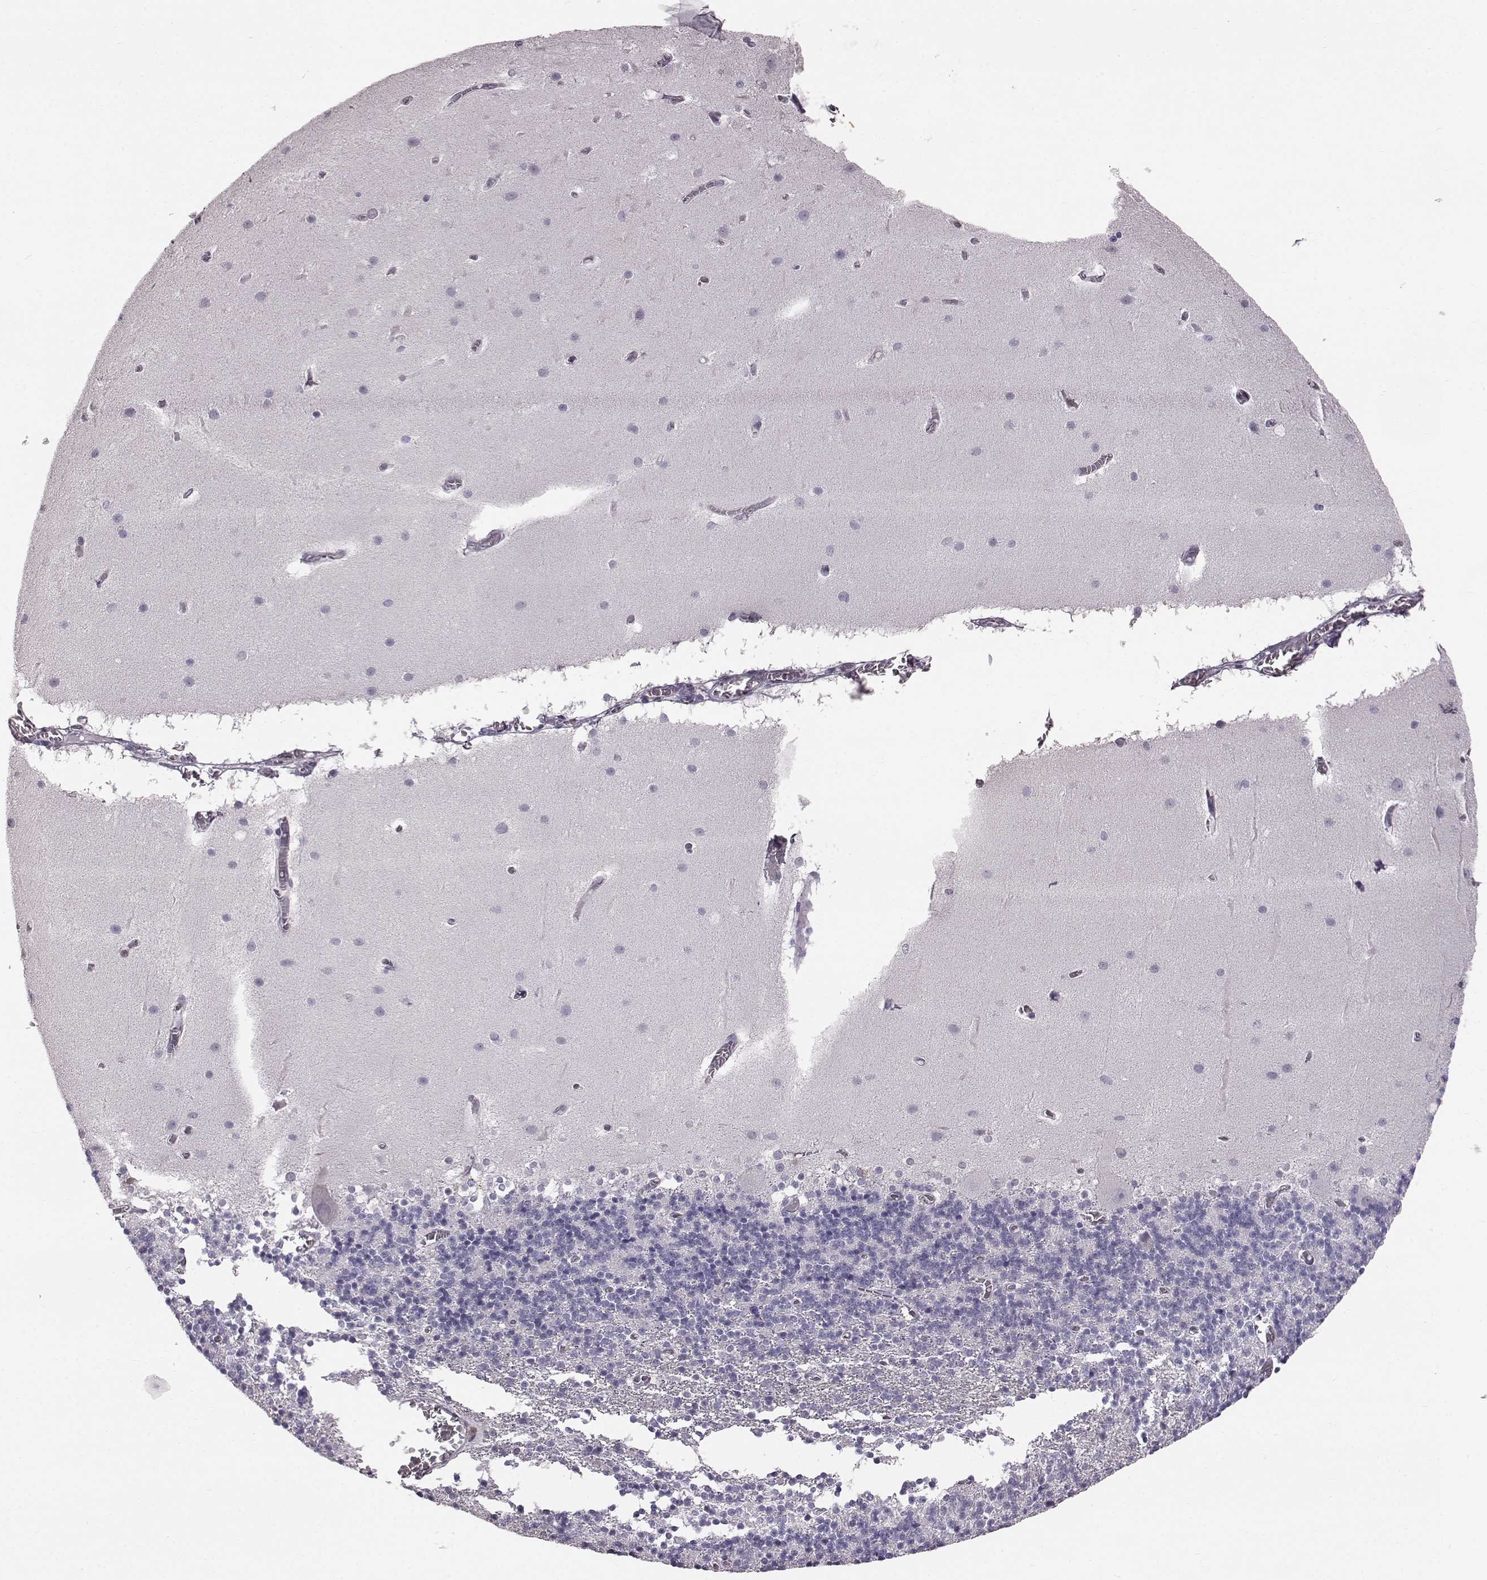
{"staining": {"intensity": "negative", "quantity": "none", "location": "none"}, "tissue": "cerebellum", "cell_type": "Cells in granular layer", "image_type": "normal", "snomed": [{"axis": "morphology", "description": "Normal tissue, NOS"}, {"axis": "topography", "description": "Cerebellum"}], "caption": "Human cerebellum stained for a protein using immunohistochemistry reveals no positivity in cells in granular layer.", "gene": "TCHHL1", "patient": {"sex": "male", "age": 70}}